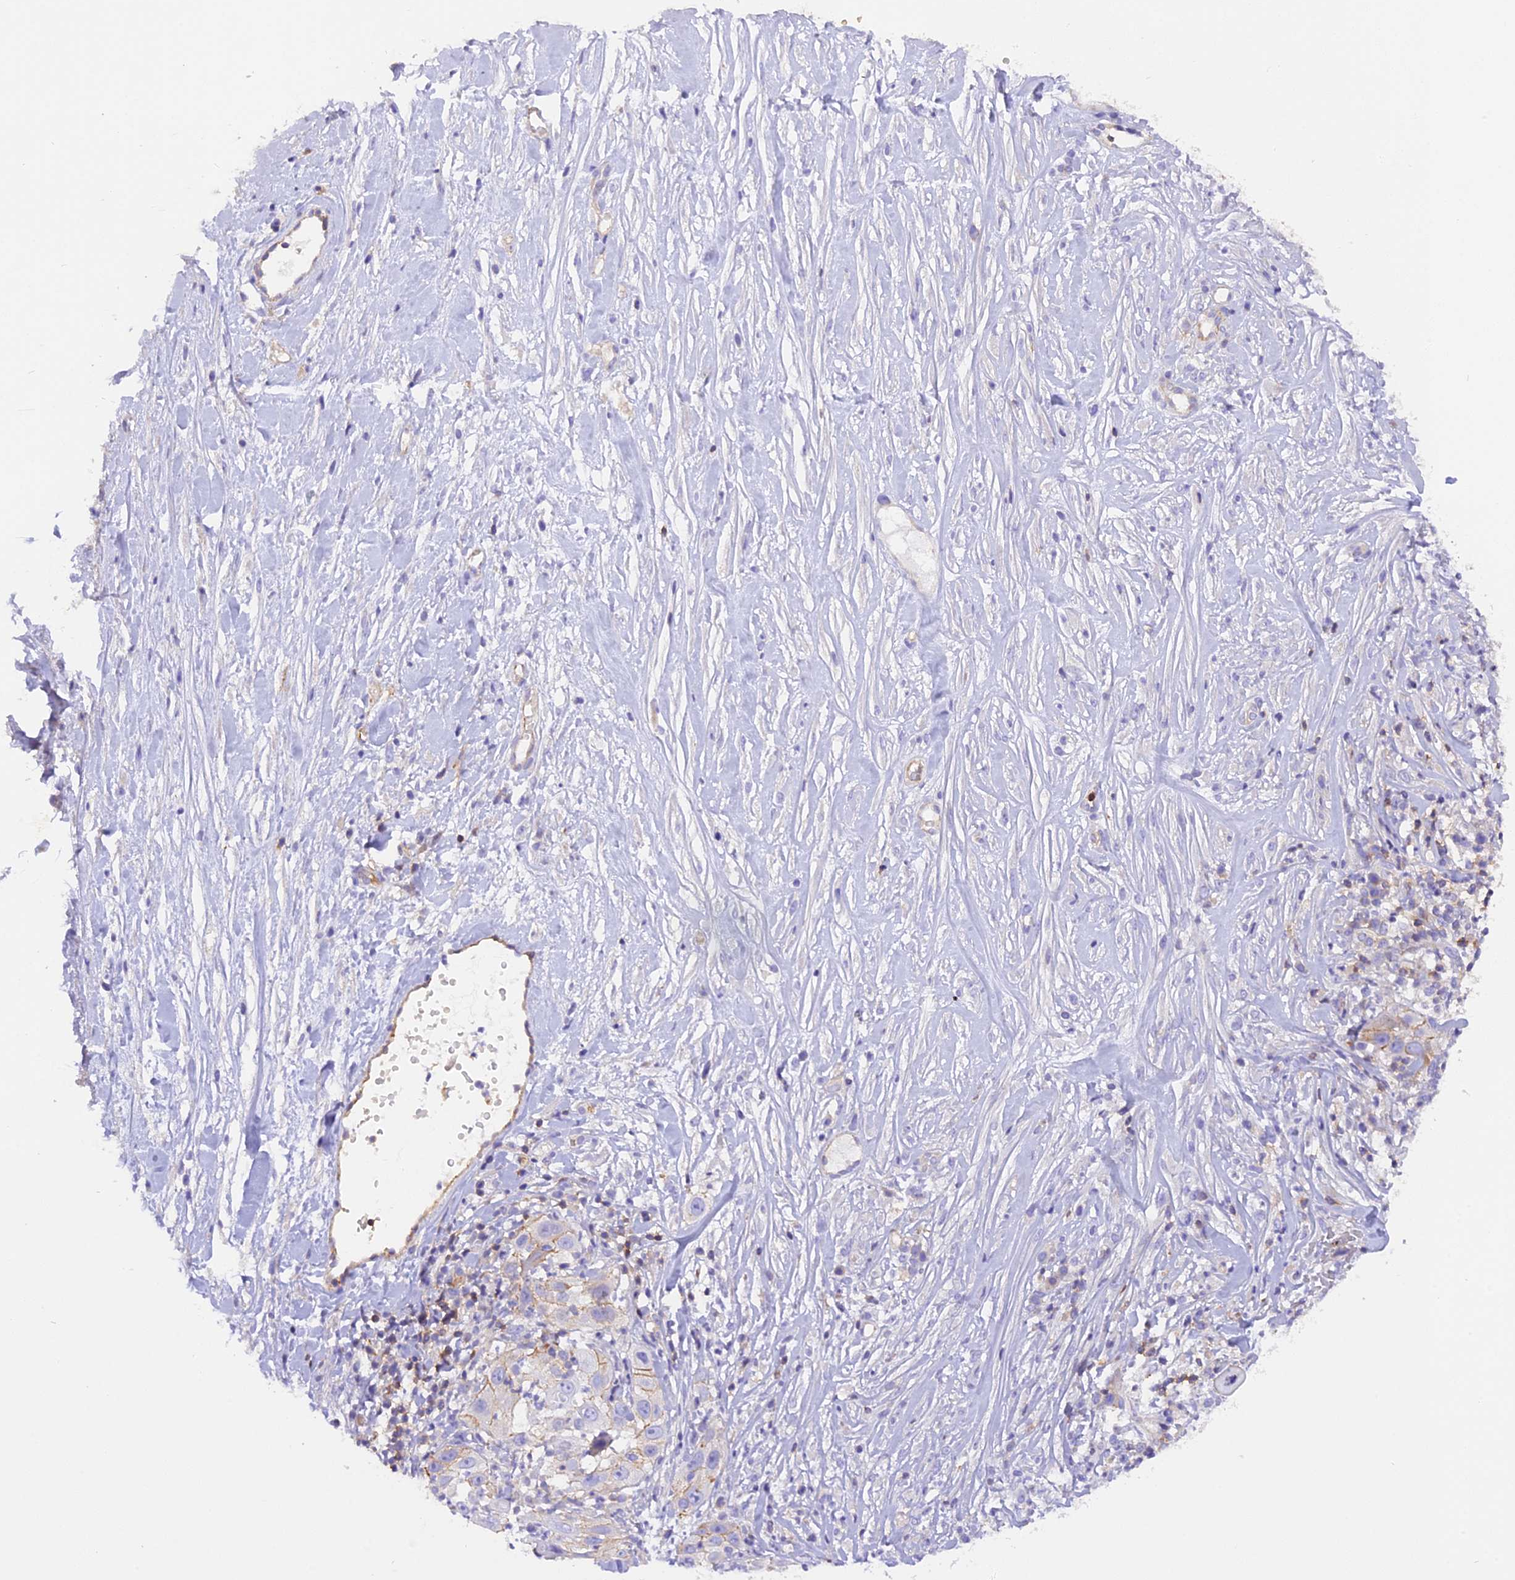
{"staining": {"intensity": "negative", "quantity": "none", "location": "none"}, "tissue": "skin cancer", "cell_type": "Tumor cells", "image_type": "cancer", "snomed": [{"axis": "morphology", "description": "Squamous cell carcinoma, NOS"}, {"axis": "topography", "description": "Skin"}], "caption": "An image of skin cancer stained for a protein exhibits no brown staining in tumor cells.", "gene": "FAM193A", "patient": {"sex": "female", "age": 44}}